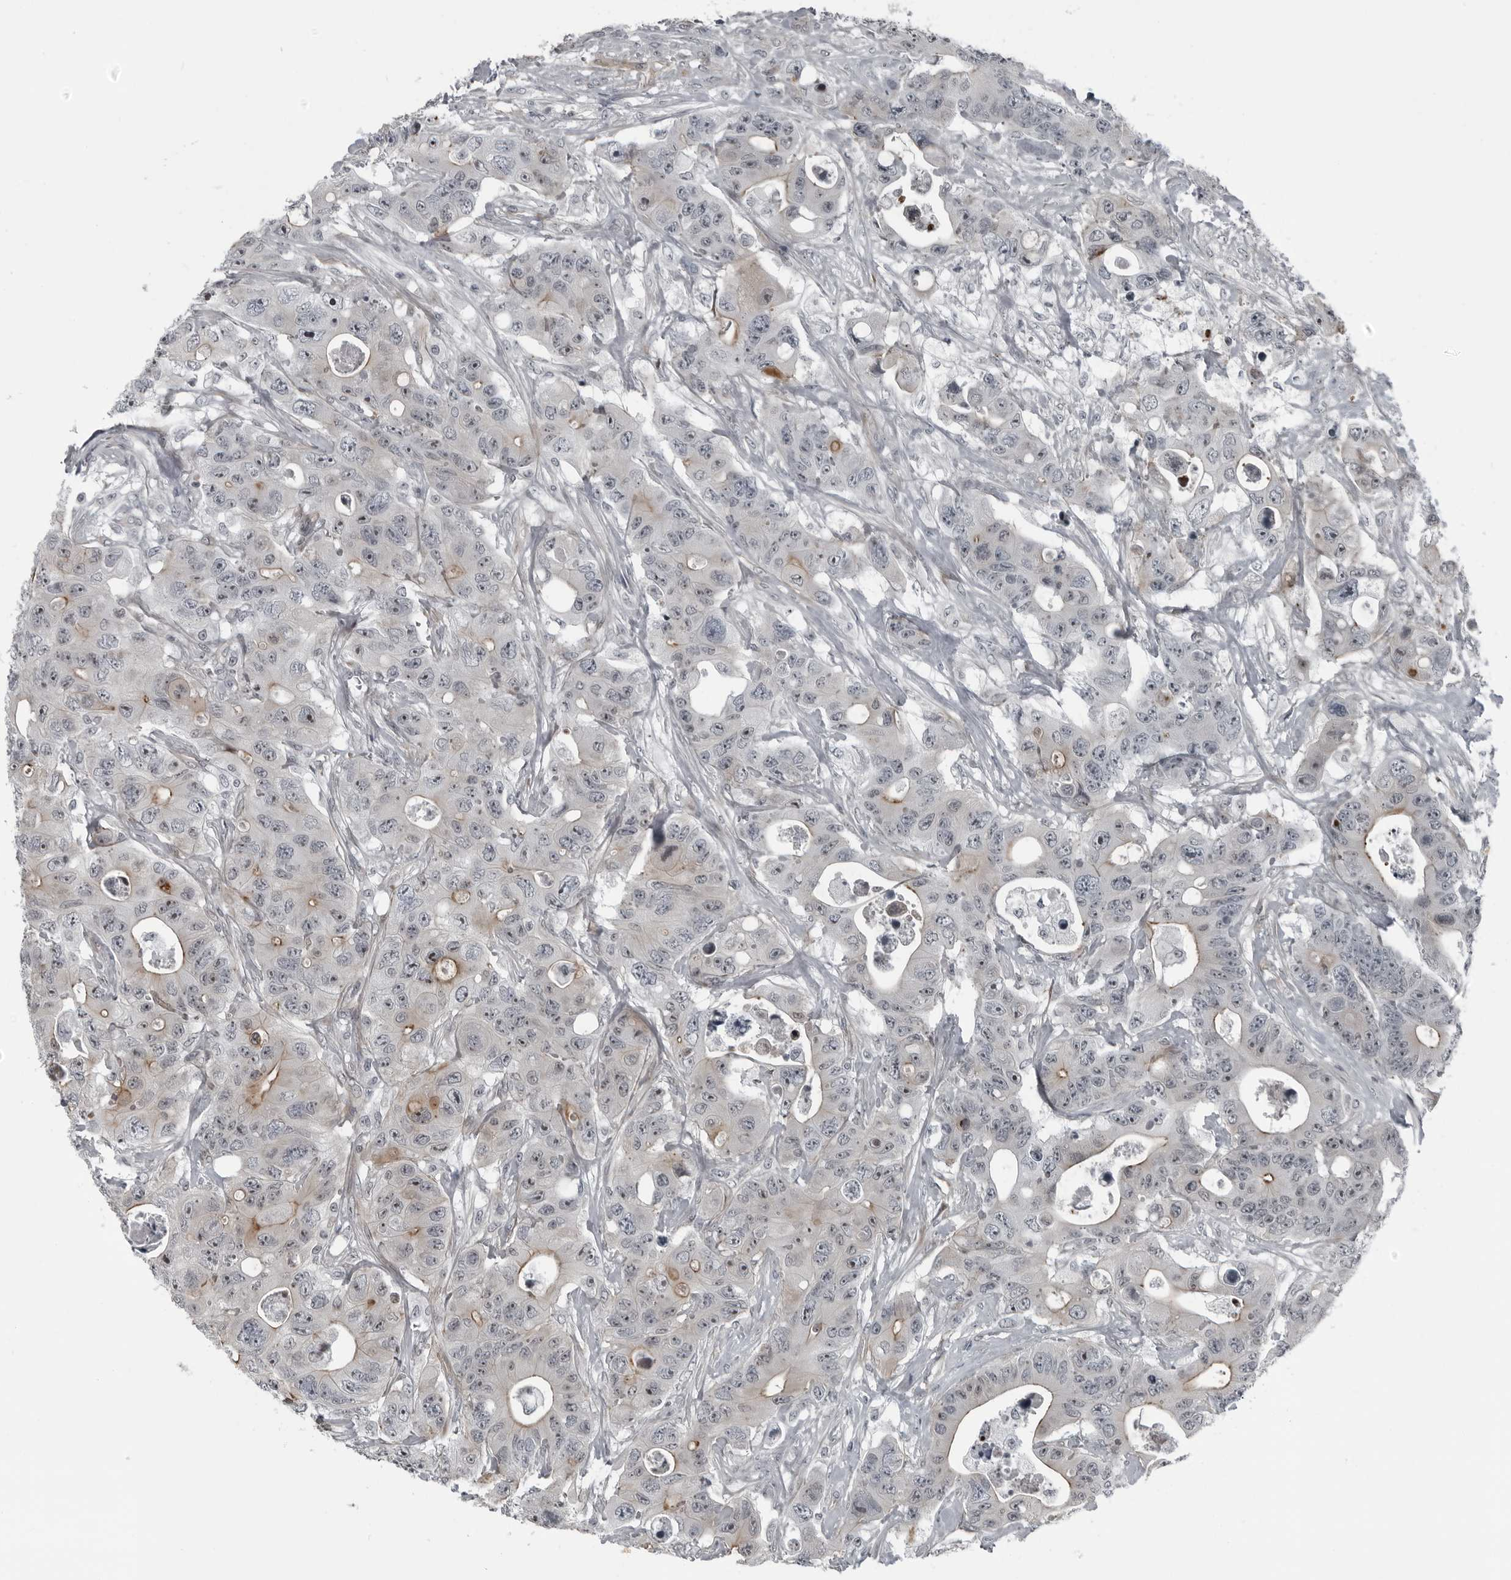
{"staining": {"intensity": "moderate", "quantity": "25%-75%", "location": "cytoplasmic/membranous,nuclear"}, "tissue": "colorectal cancer", "cell_type": "Tumor cells", "image_type": "cancer", "snomed": [{"axis": "morphology", "description": "Adenocarcinoma, NOS"}, {"axis": "topography", "description": "Colon"}], "caption": "There is medium levels of moderate cytoplasmic/membranous and nuclear staining in tumor cells of colorectal adenocarcinoma, as demonstrated by immunohistochemical staining (brown color).", "gene": "FAM102B", "patient": {"sex": "female", "age": 46}}